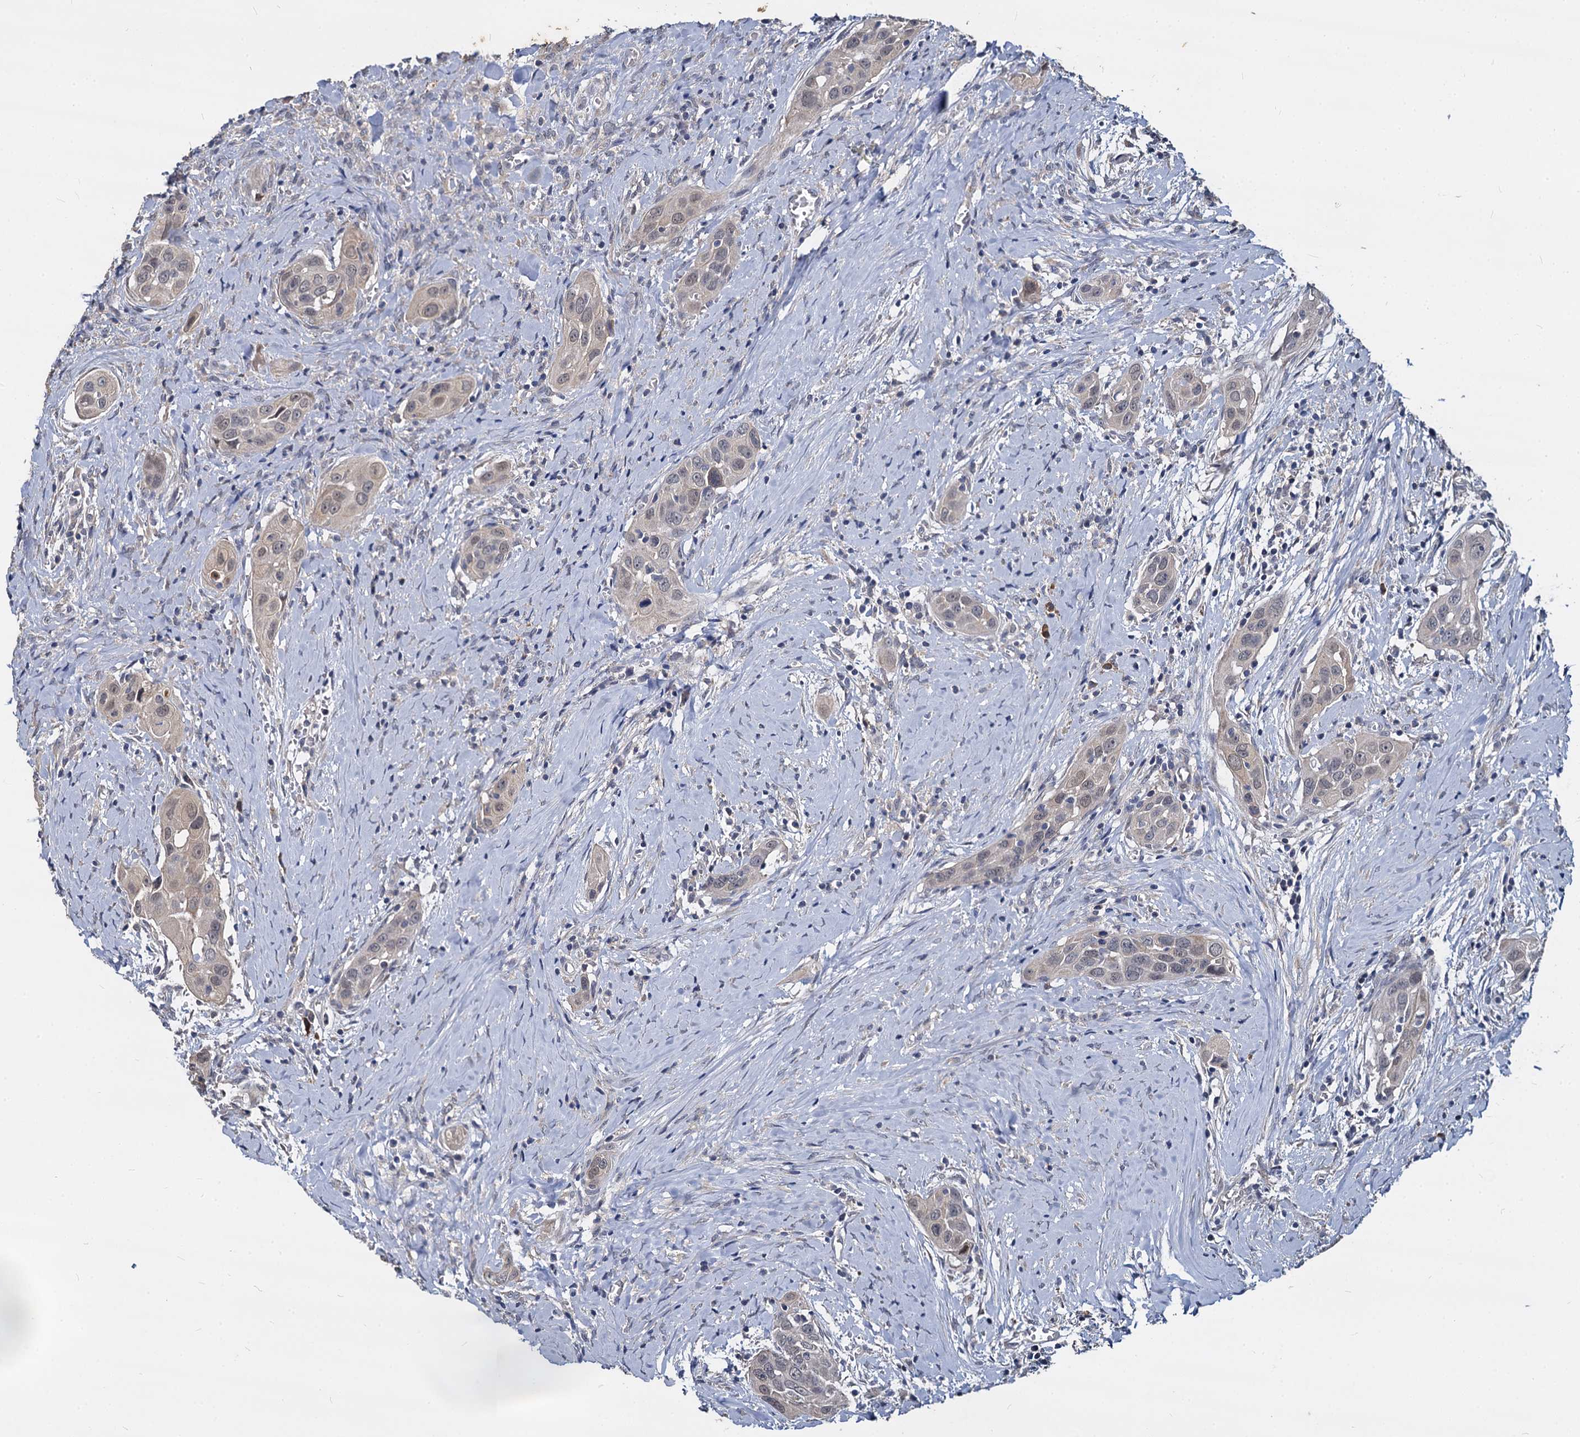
{"staining": {"intensity": "weak", "quantity": "25%-75%", "location": "cytoplasmic/membranous,nuclear"}, "tissue": "head and neck cancer", "cell_type": "Tumor cells", "image_type": "cancer", "snomed": [{"axis": "morphology", "description": "Squamous cell carcinoma, NOS"}, {"axis": "topography", "description": "Oral tissue"}, {"axis": "topography", "description": "Head-Neck"}], "caption": "Immunohistochemistry micrograph of neoplastic tissue: head and neck cancer (squamous cell carcinoma) stained using immunohistochemistry (IHC) exhibits low levels of weak protein expression localized specifically in the cytoplasmic/membranous and nuclear of tumor cells, appearing as a cytoplasmic/membranous and nuclear brown color.", "gene": "CCDC184", "patient": {"sex": "female", "age": 50}}